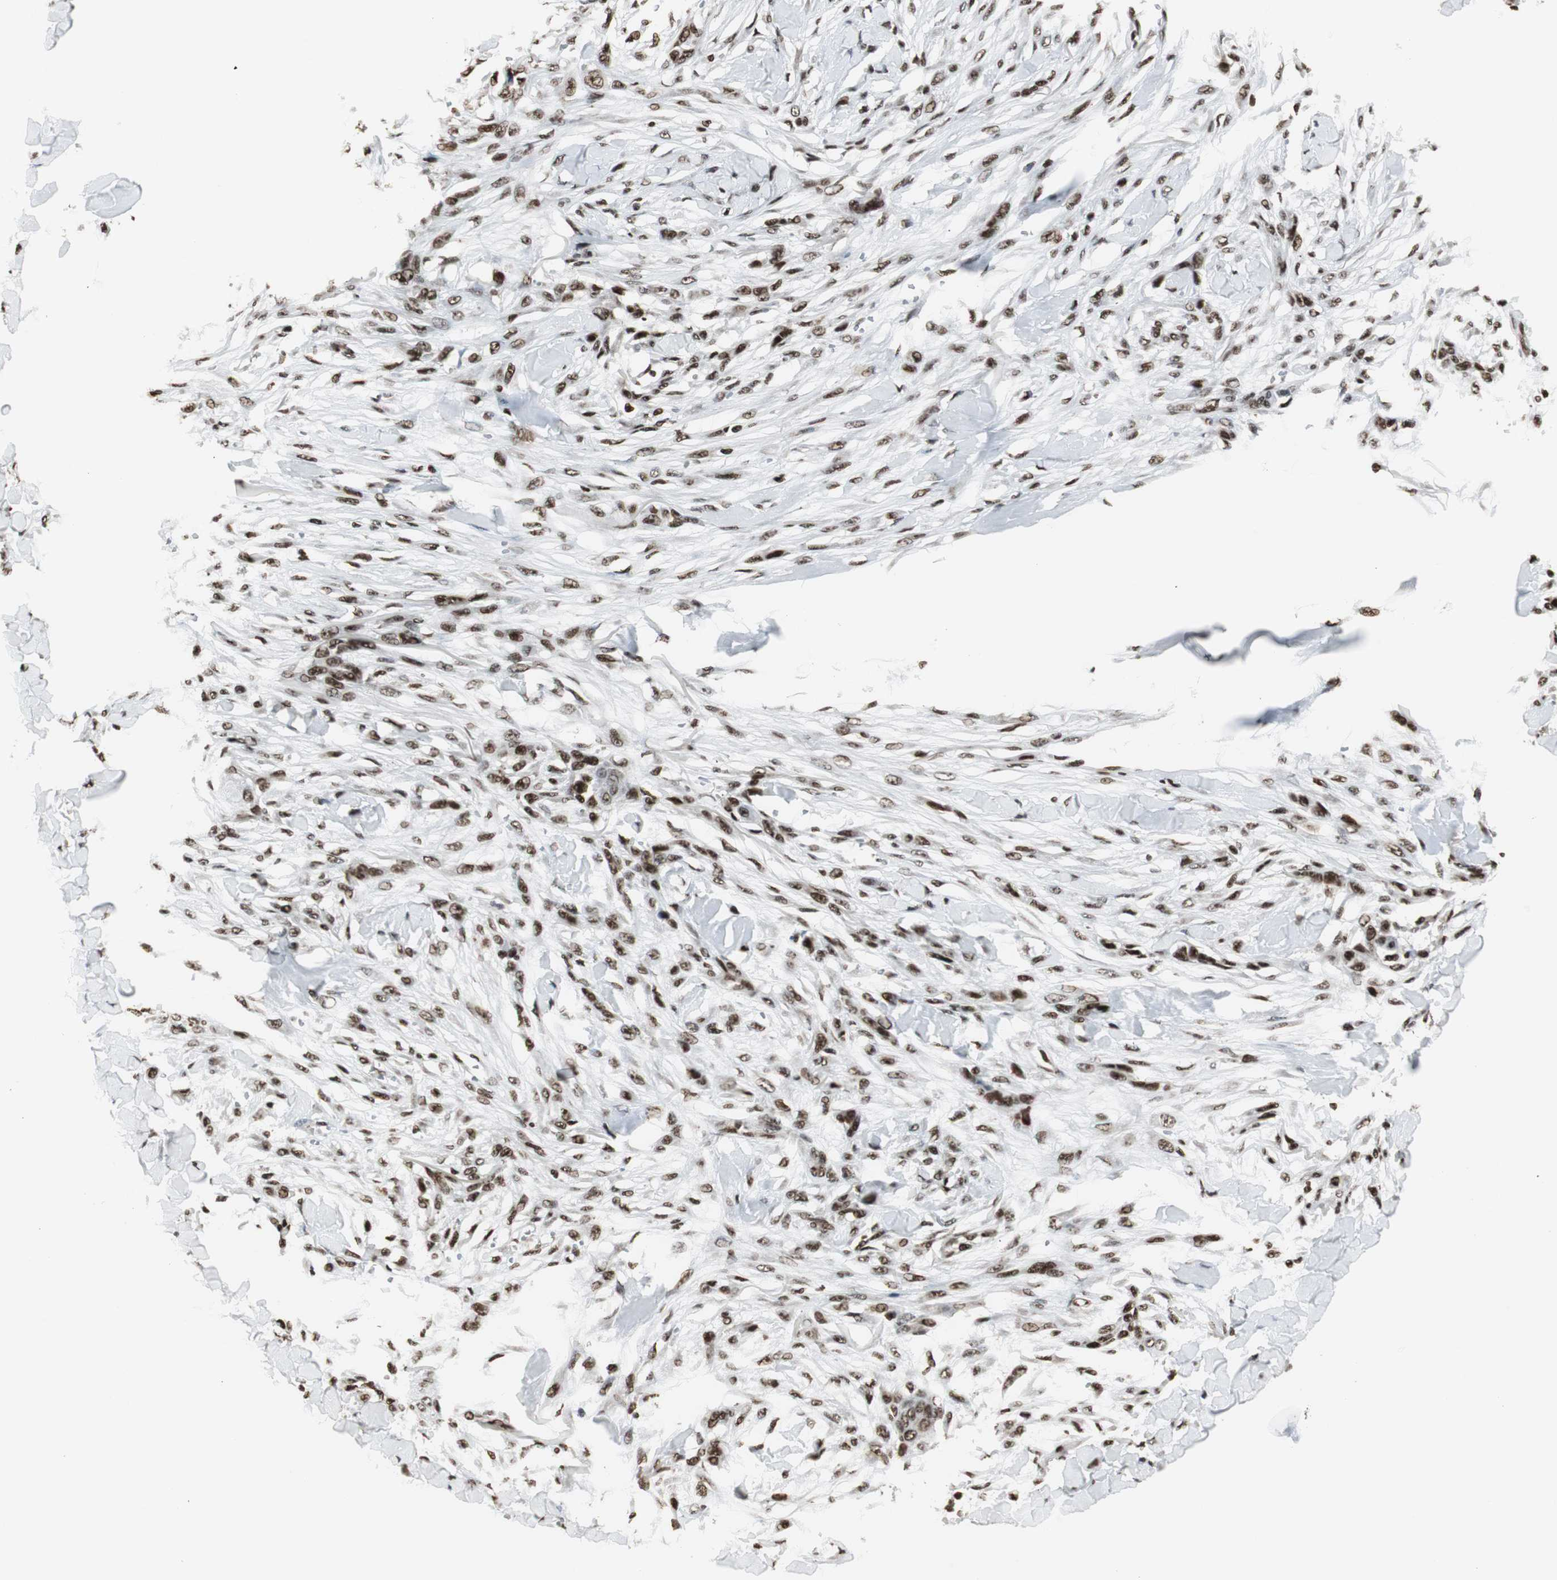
{"staining": {"intensity": "strong", "quantity": ">75%", "location": "nuclear"}, "tissue": "skin cancer", "cell_type": "Tumor cells", "image_type": "cancer", "snomed": [{"axis": "morphology", "description": "Normal tissue, NOS"}, {"axis": "morphology", "description": "Squamous cell carcinoma, NOS"}, {"axis": "topography", "description": "Skin"}], "caption": "Tumor cells reveal high levels of strong nuclear positivity in approximately >75% of cells in skin cancer (squamous cell carcinoma). (brown staining indicates protein expression, while blue staining denotes nuclei).", "gene": "PARN", "patient": {"sex": "female", "age": 59}}